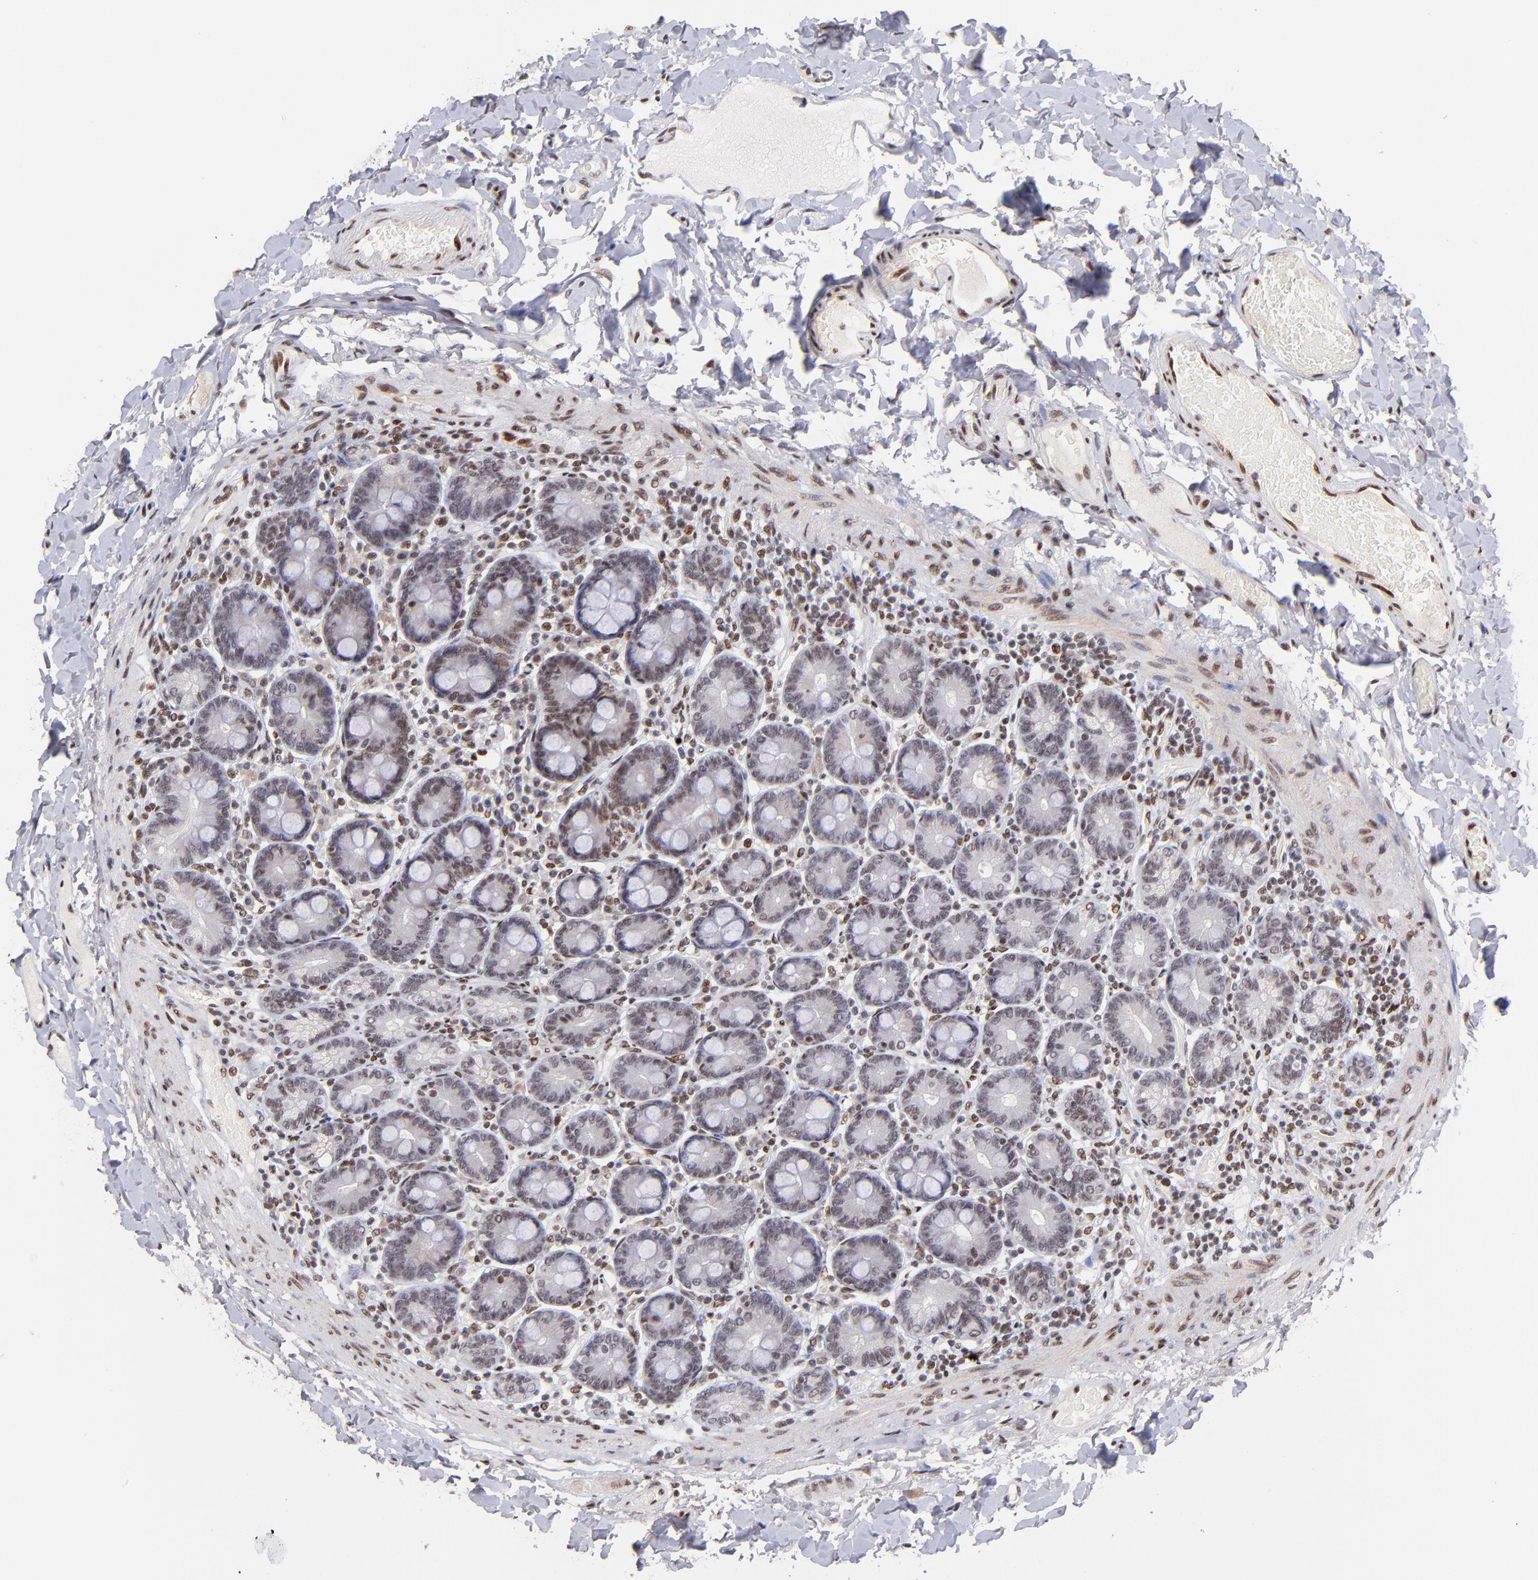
{"staining": {"intensity": "moderate", "quantity": ">75%", "location": "nuclear"}, "tissue": "duodenum", "cell_type": "Glandular cells", "image_type": "normal", "snomed": [{"axis": "morphology", "description": "Normal tissue, NOS"}, {"axis": "topography", "description": "Duodenum"}], "caption": "Immunohistochemical staining of normal human duodenum reveals moderate nuclear protein staining in about >75% of glandular cells.", "gene": "MIDEAS", "patient": {"sex": "male", "age": 66}}